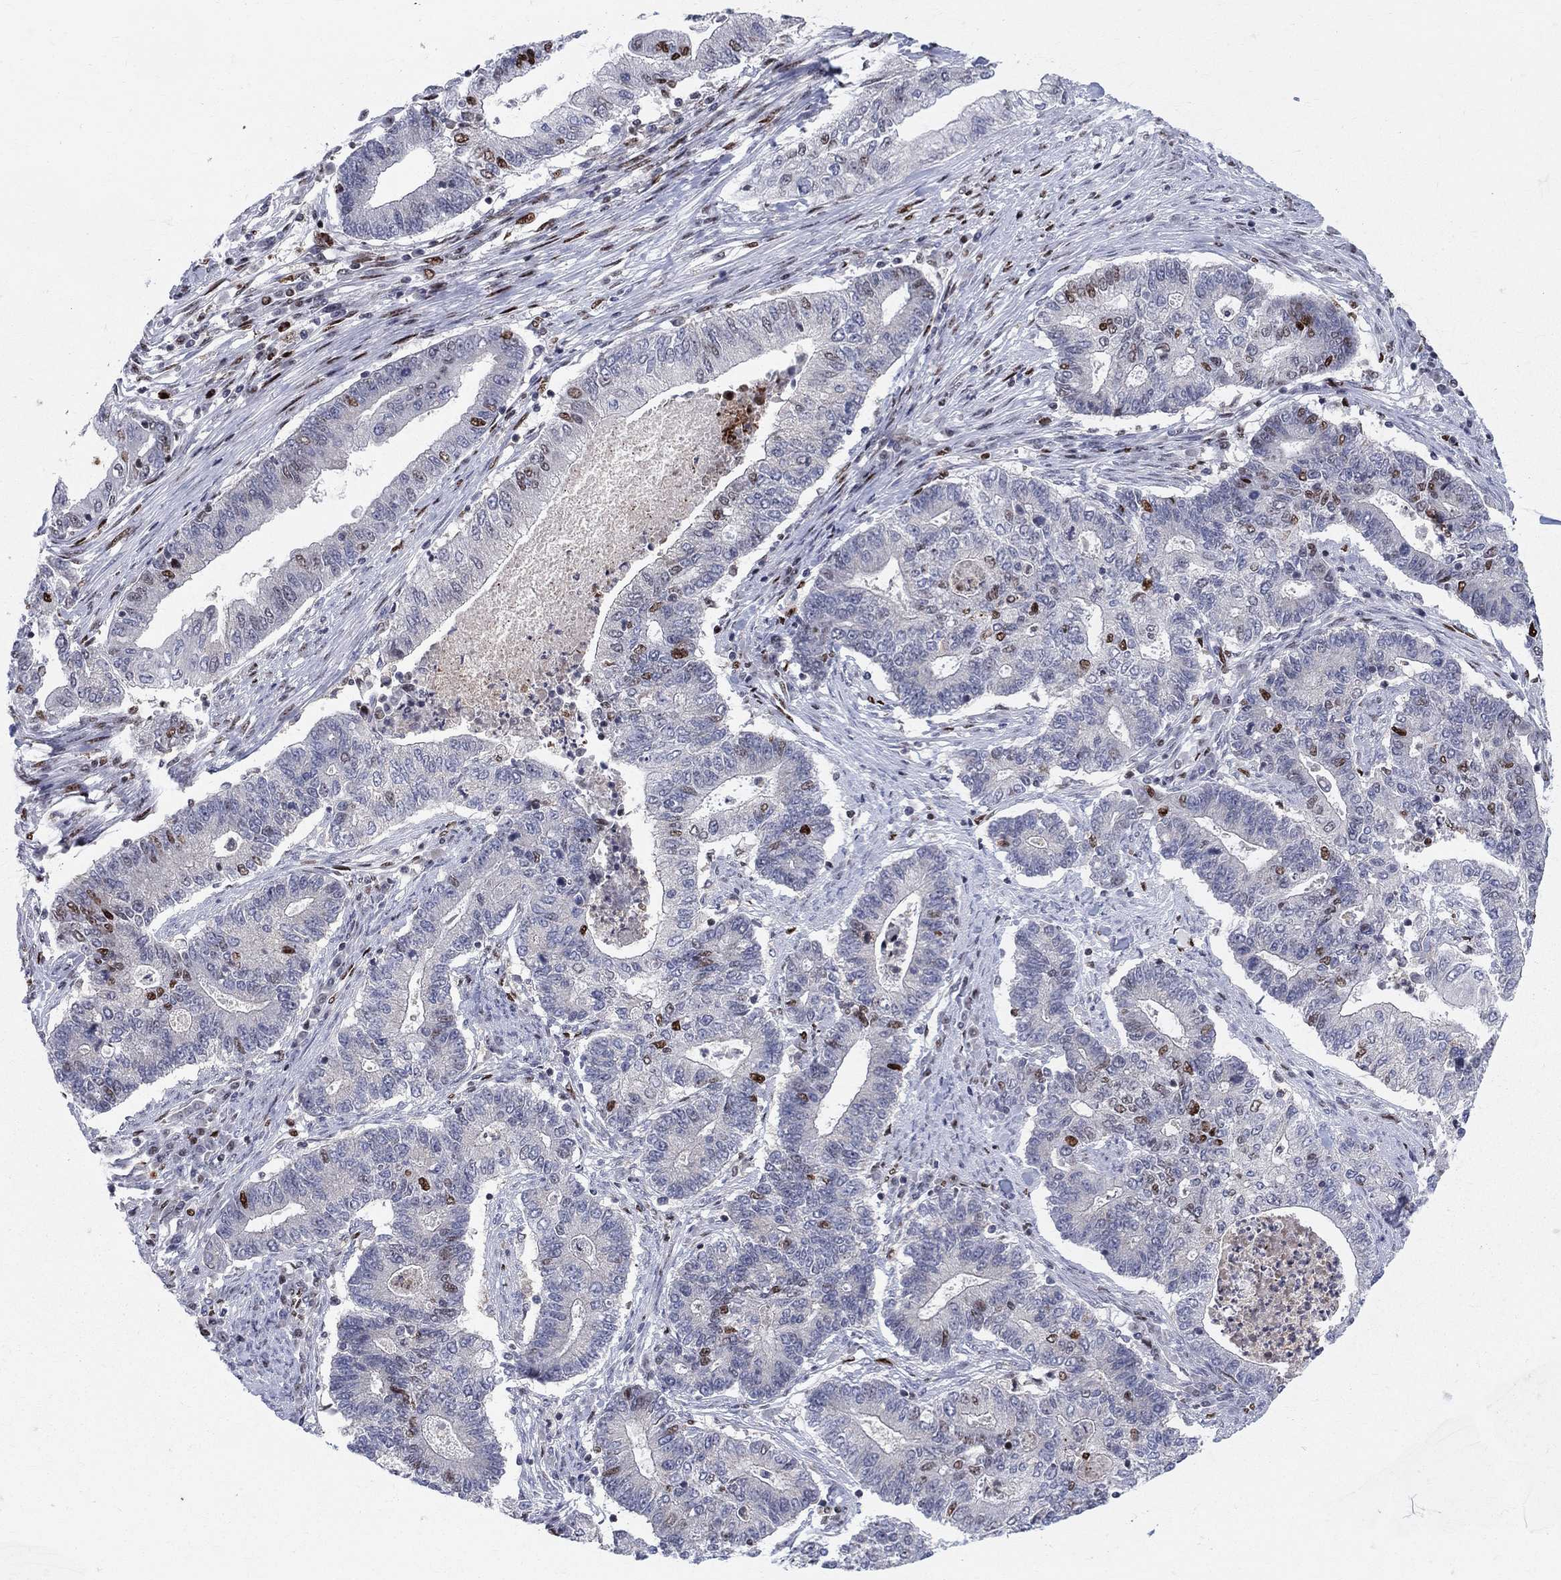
{"staining": {"intensity": "strong", "quantity": "<25%", "location": "nuclear"}, "tissue": "endometrial cancer", "cell_type": "Tumor cells", "image_type": "cancer", "snomed": [{"axis": "morphology", "description": "Adenocarcinoma, NOS"}, {"axis": "topography", "description": "Uterus"}, {"axis": "topography", "description": "Endometrium"}], "caption": "IHC image of human endometrial cancer stained for a protein (brown), which displays medium levels of strong nuclear staining in approximately <25% of tumor cells.", "gene": "ZNHIT3", "patient": {"sex": "female", "age": 54}}